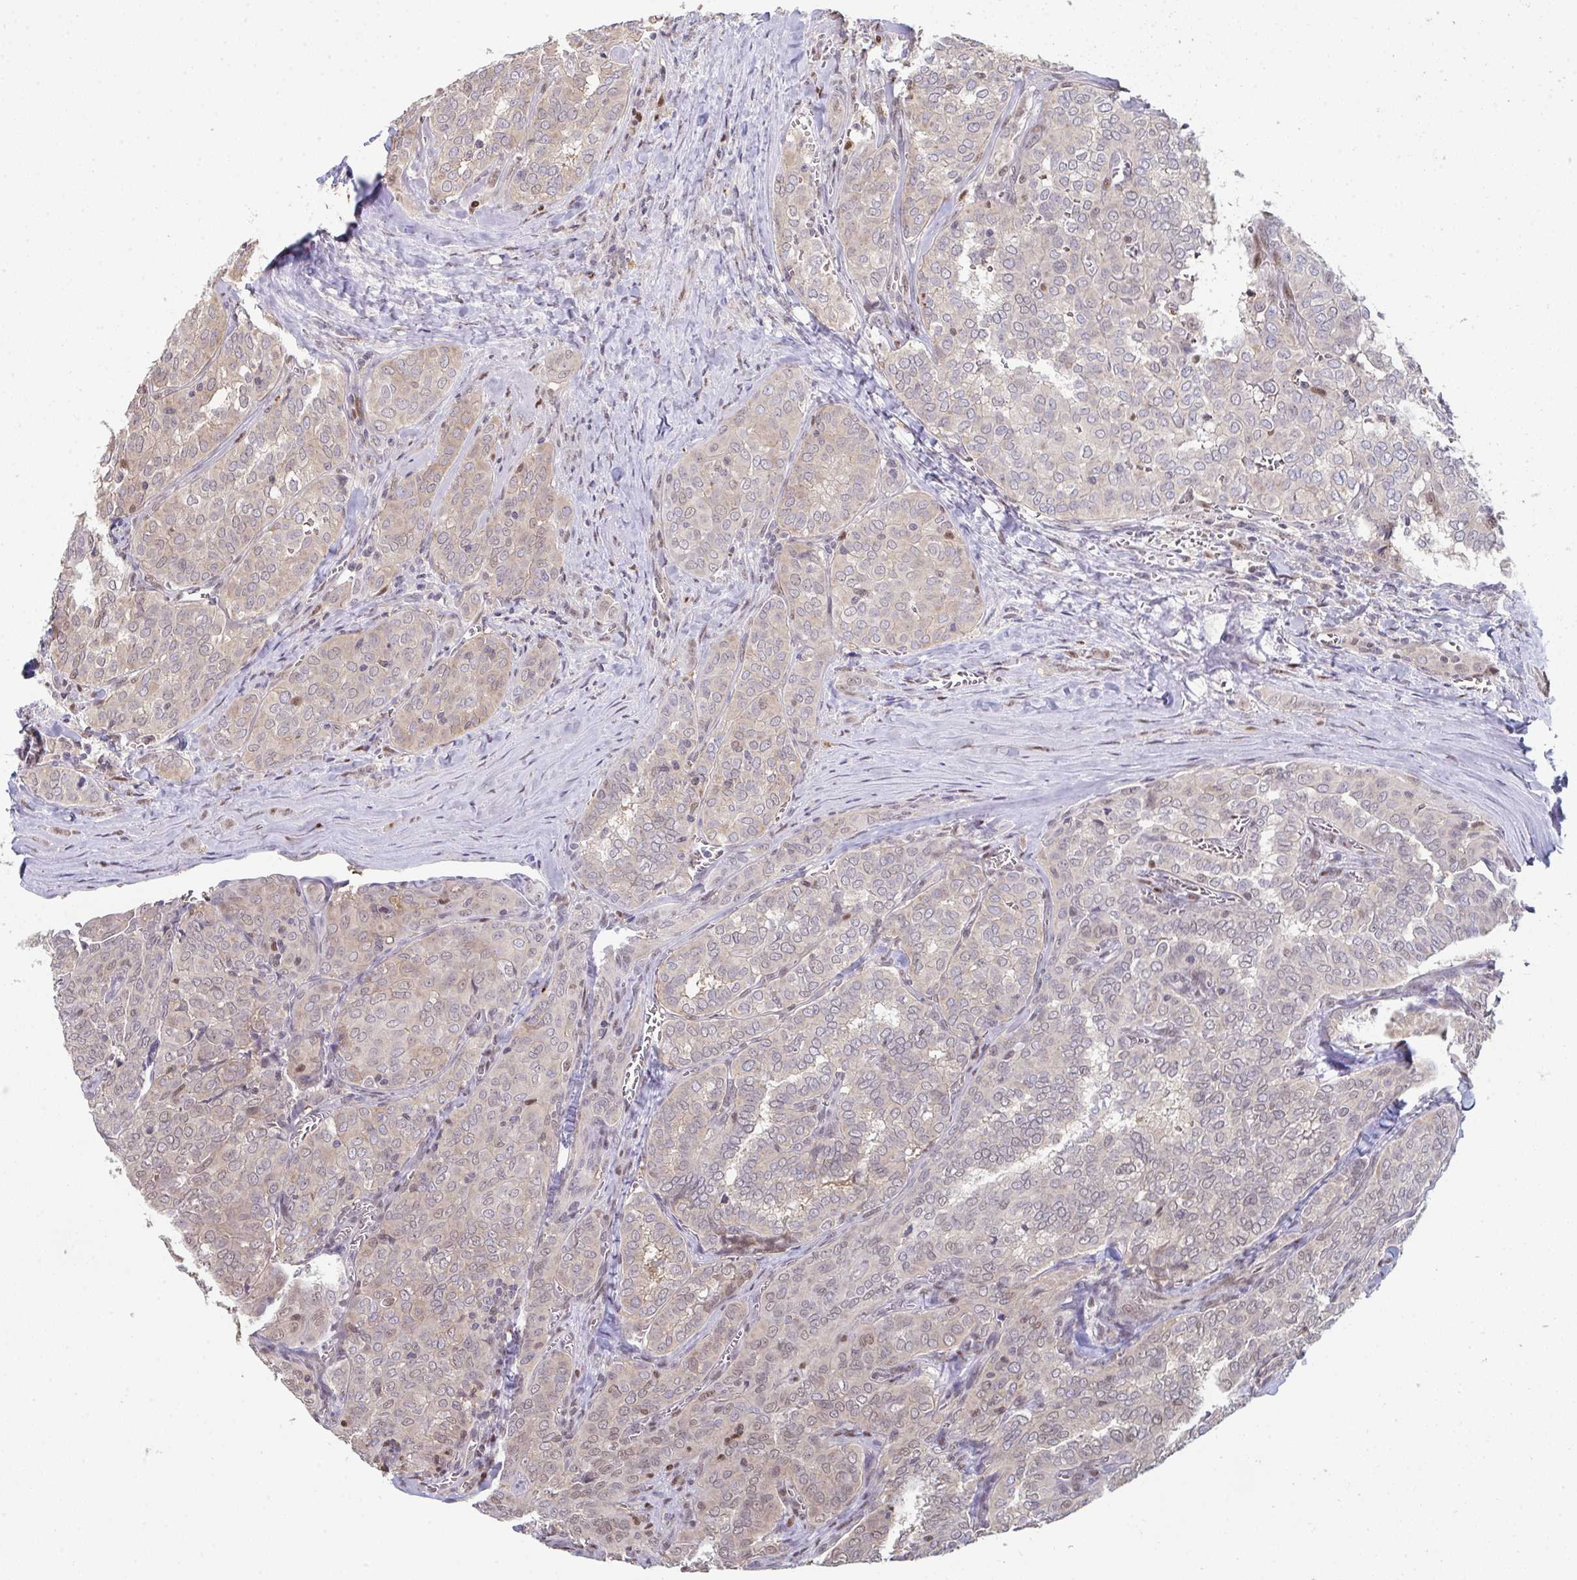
{"staining": {"intensity": "weak", "quantity": "25%-75%", "location": "cytoplasmic/membranous,nuclear"}, "tissue": "thyroid cancer", "cell_type": "Tumor cells", "image_type": "cancer", "snomed": [{"axis": "morphology", "description": "Papillary adenocarcinoma, NOS"}, {"axis": "topography", "description": "Thyroid gland"}], "caption": "Thyroid papillary adenocarcinoma stained with DAB IHC reveals low levels of weak cytoplasmic/membranous and nuclear positivity in approximately 25%-75% of tumor cells. (brown staining indicates protein expression, while blue staining denotes nuclei).", "gene": "ACD", "patient": {"sex": "female", "age": 30}}